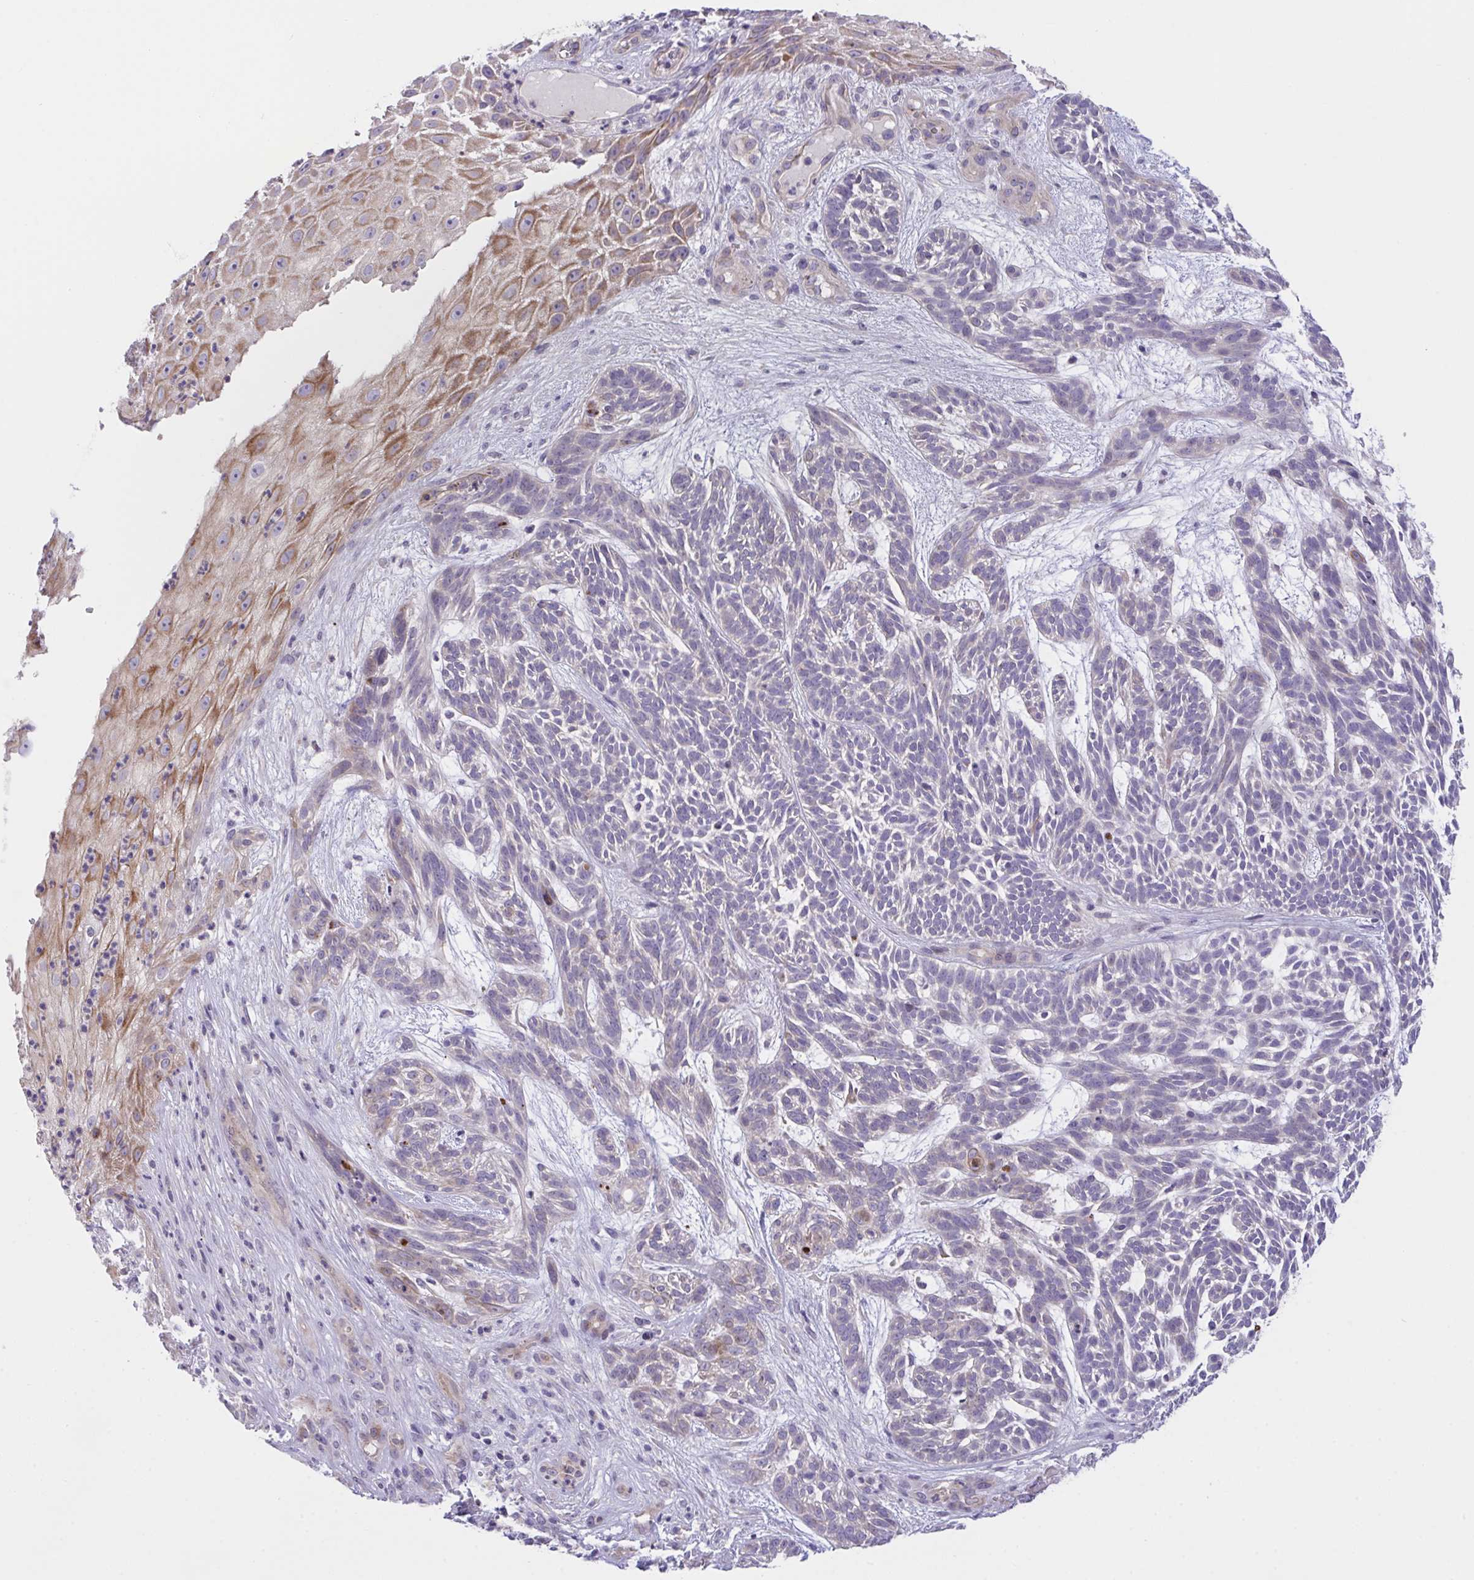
{"staining": {"intensity": "negative", "quantity": "none", "location": "none"}, "tissue": "skin cancer", "cell_type": "Tumor cells", "image_type": "cancer", "snomed": [{"axis": "morphology", "description": "Basal cell carcinoma"}, {"axis": "topography", "description": "Skin"}, {"axis": "topography", "description": "Skin, foot"}], "caption": "Immunohistochemistry micrograph of human skin basal cell carcinoma stained for a protein (brown), which shows no positivity in tumor cells.", "gene": "RHOXF1", "patient": {"sex": "female", "age": 77}}